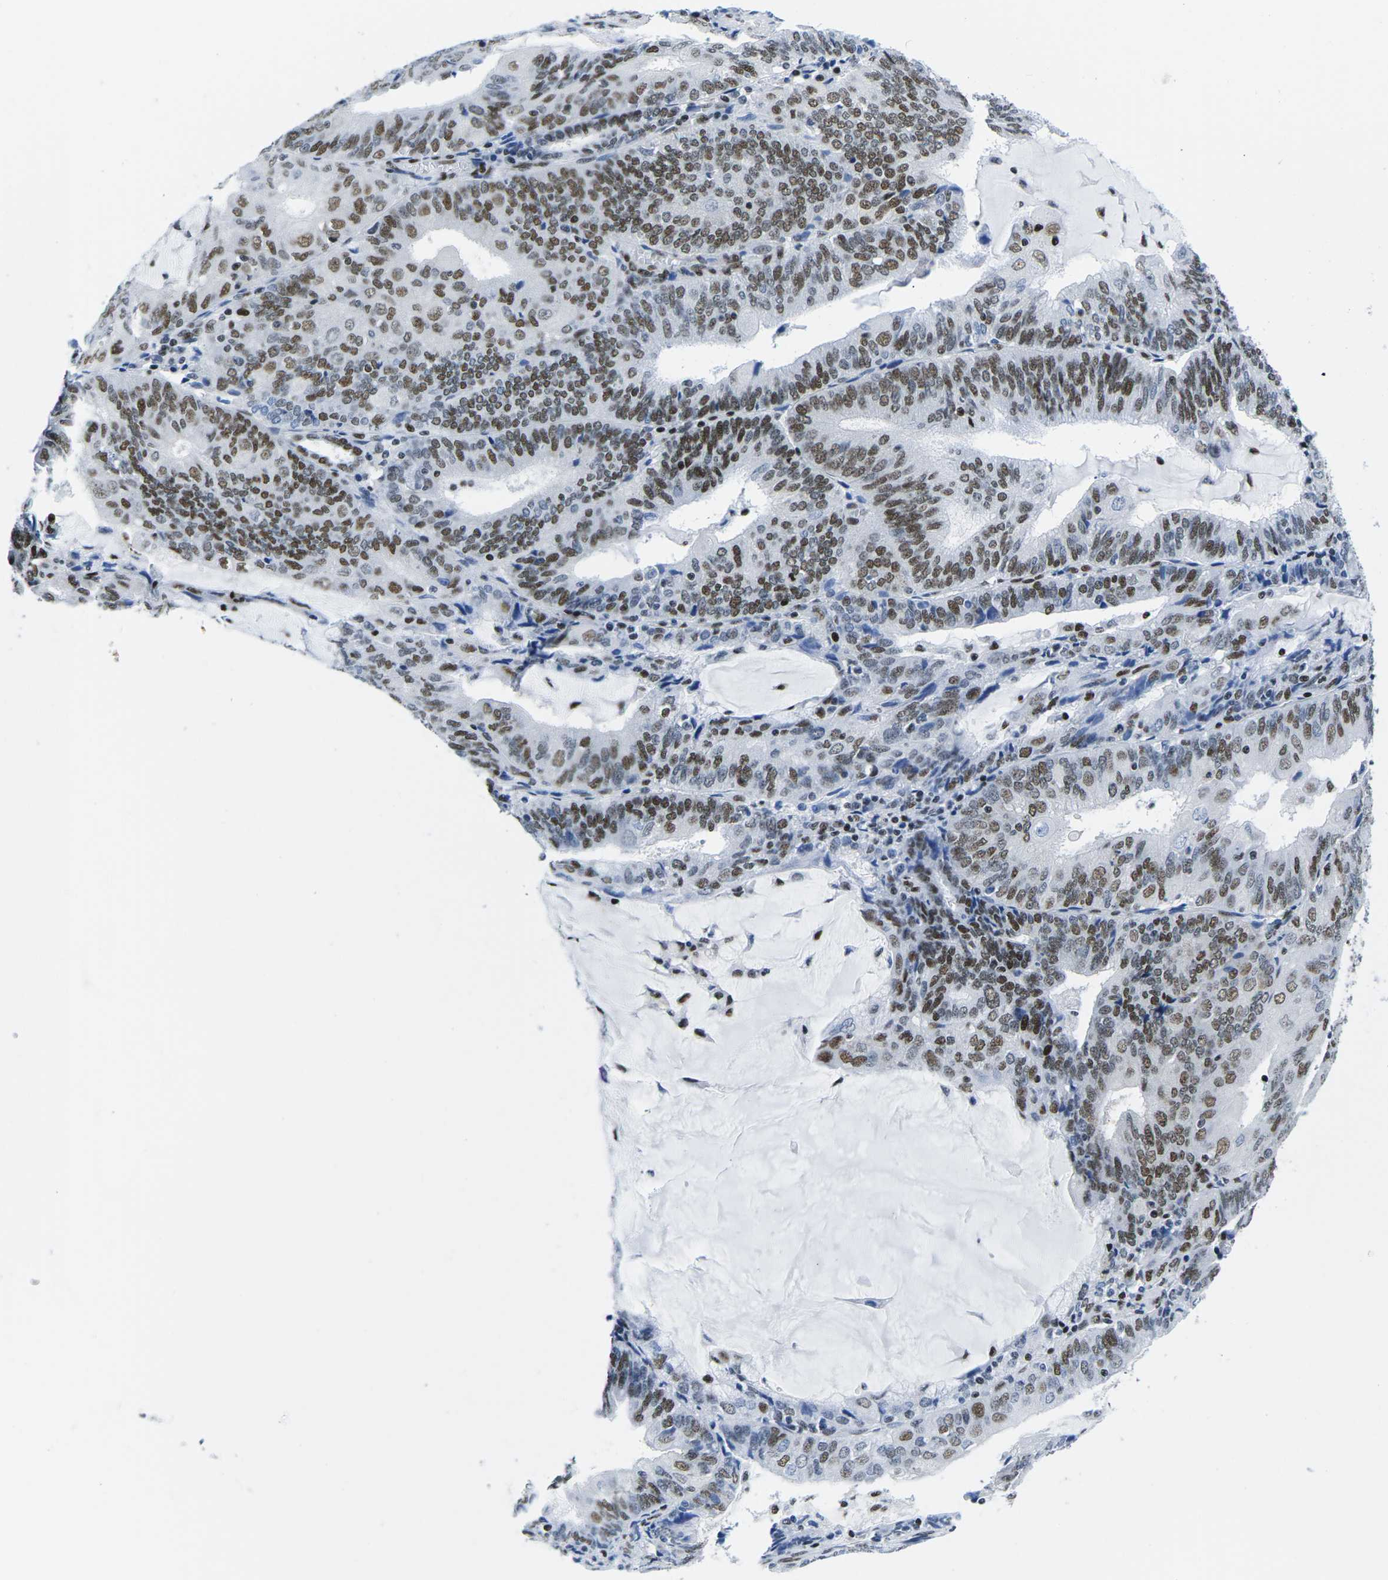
{"staining": {"intensity": "moderate", "quantity": ">75%", "location": "nuclear"}, "tissue": "endometrial cancer", "cell_type": "Tumor cells", "image_type": "cancer", "snomed": [{"axis": "morphology", "description": "Adenocarcinoma, NOS"}, {"axis": "topography", "description": "Endometrium"}], "caption": "Adenocarcinoma (endometrial) stained with immunohistochemistry (IHC) displays moderate nuclear expression in about >75% of tumor cells. Nuclei are stained in blue.", "gene": "ATF1", "patient": {"sex": "female", "age": 81}}